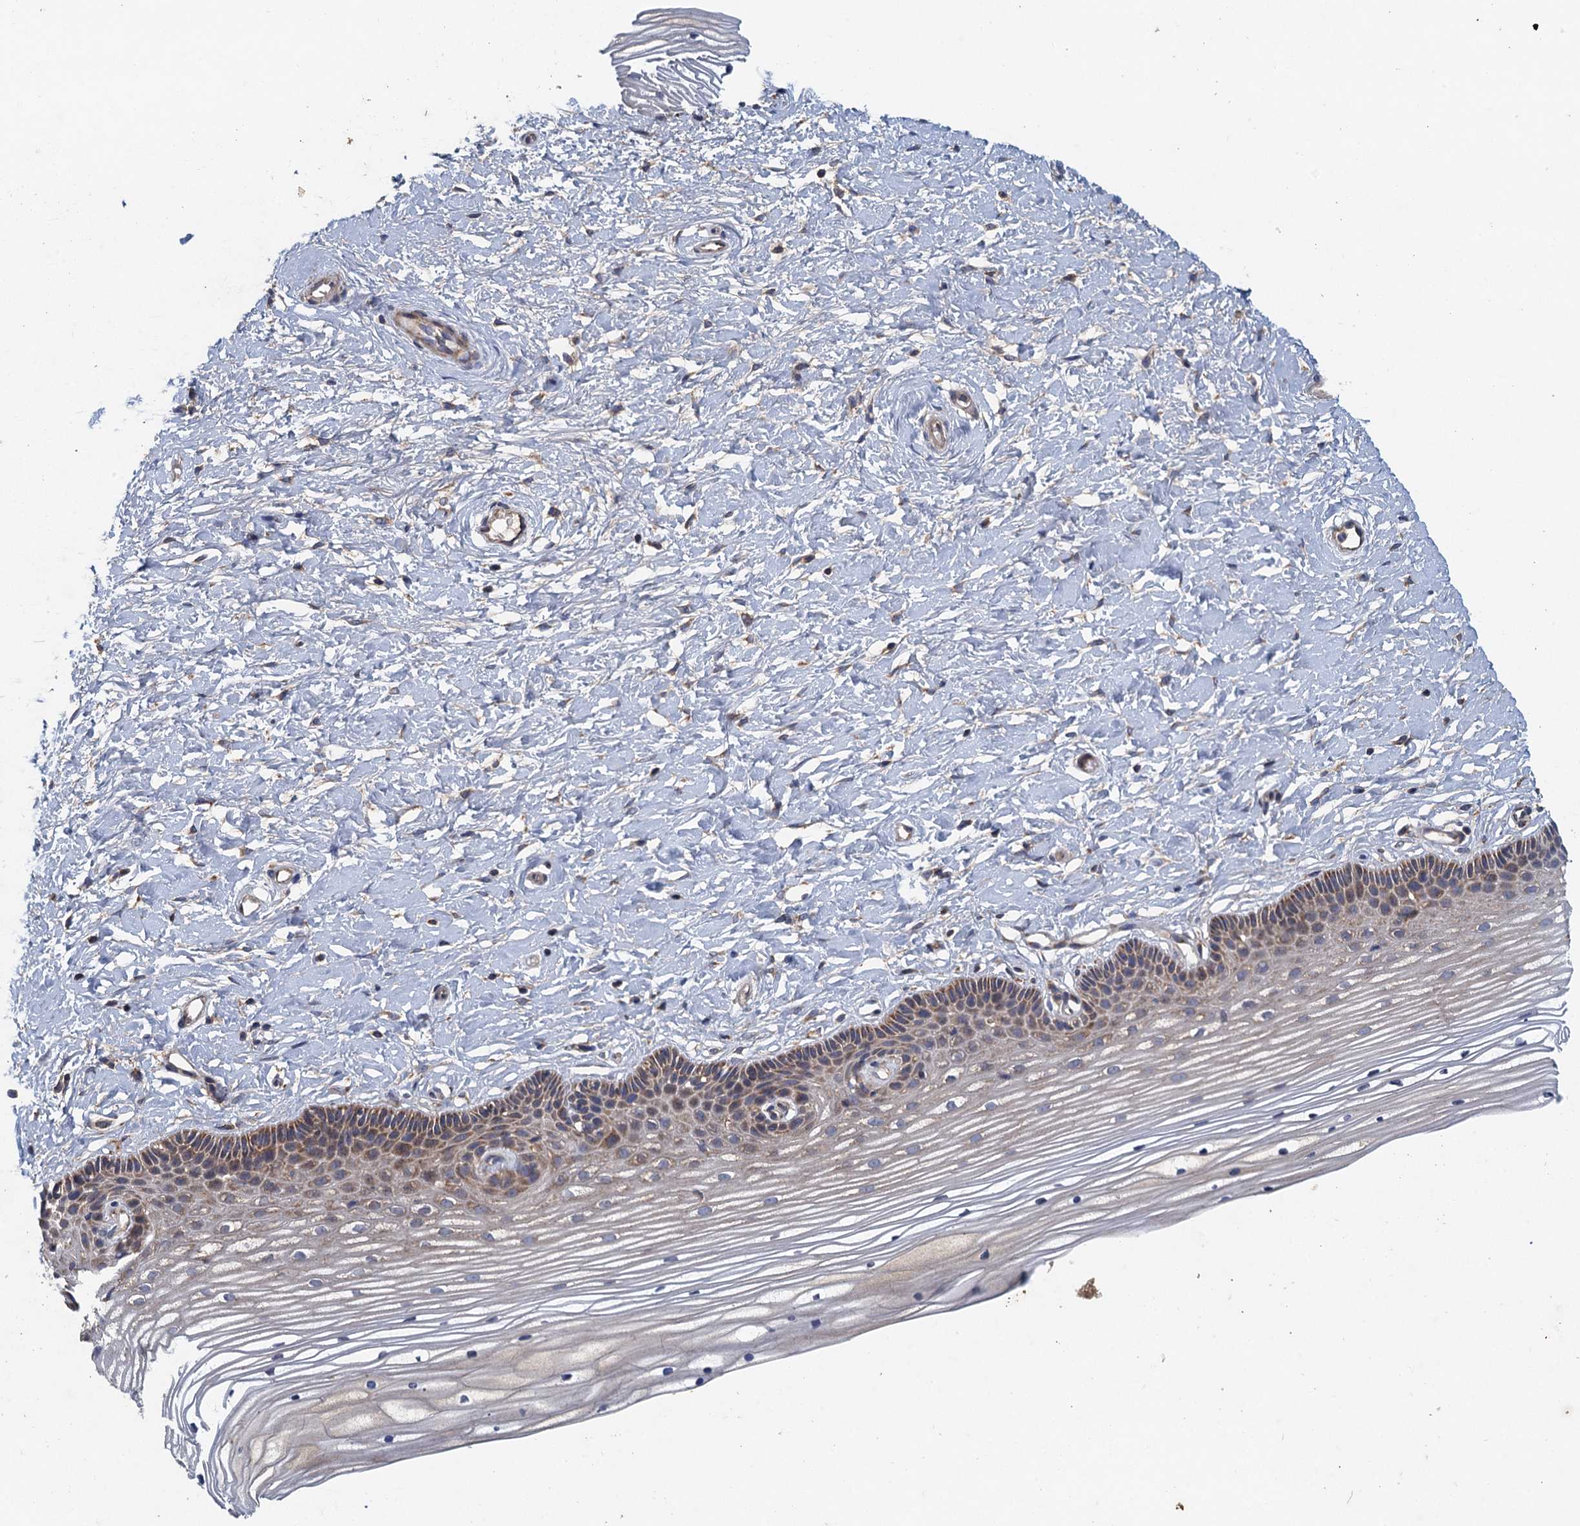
{"staining": {"intensity": "moderate", "quantity": "25%-75%", "location": "cytoplasmic/membranous"}, "tissue": "vagina", "cell_type": "Squamous epithelial cells", "image_type": "normal", "snomed": [{"axis": "morphology", "description": "Normal tissue, NOS"}, {"axis": "topography", "description": "Vagina"}, {"axis": "topography", "description": "Cervix"}], "caption": "Squamous epithelial cells demonstrate medium levels of moderate cytoplasmic/membranous expression in approximately 25%-75% of cells in normal human vagina. The protein of interest is shown in brown color, while the nuclei are stained blue.", "gene": "BCS1L", "patient": {"sex": "female", "age": 40}}